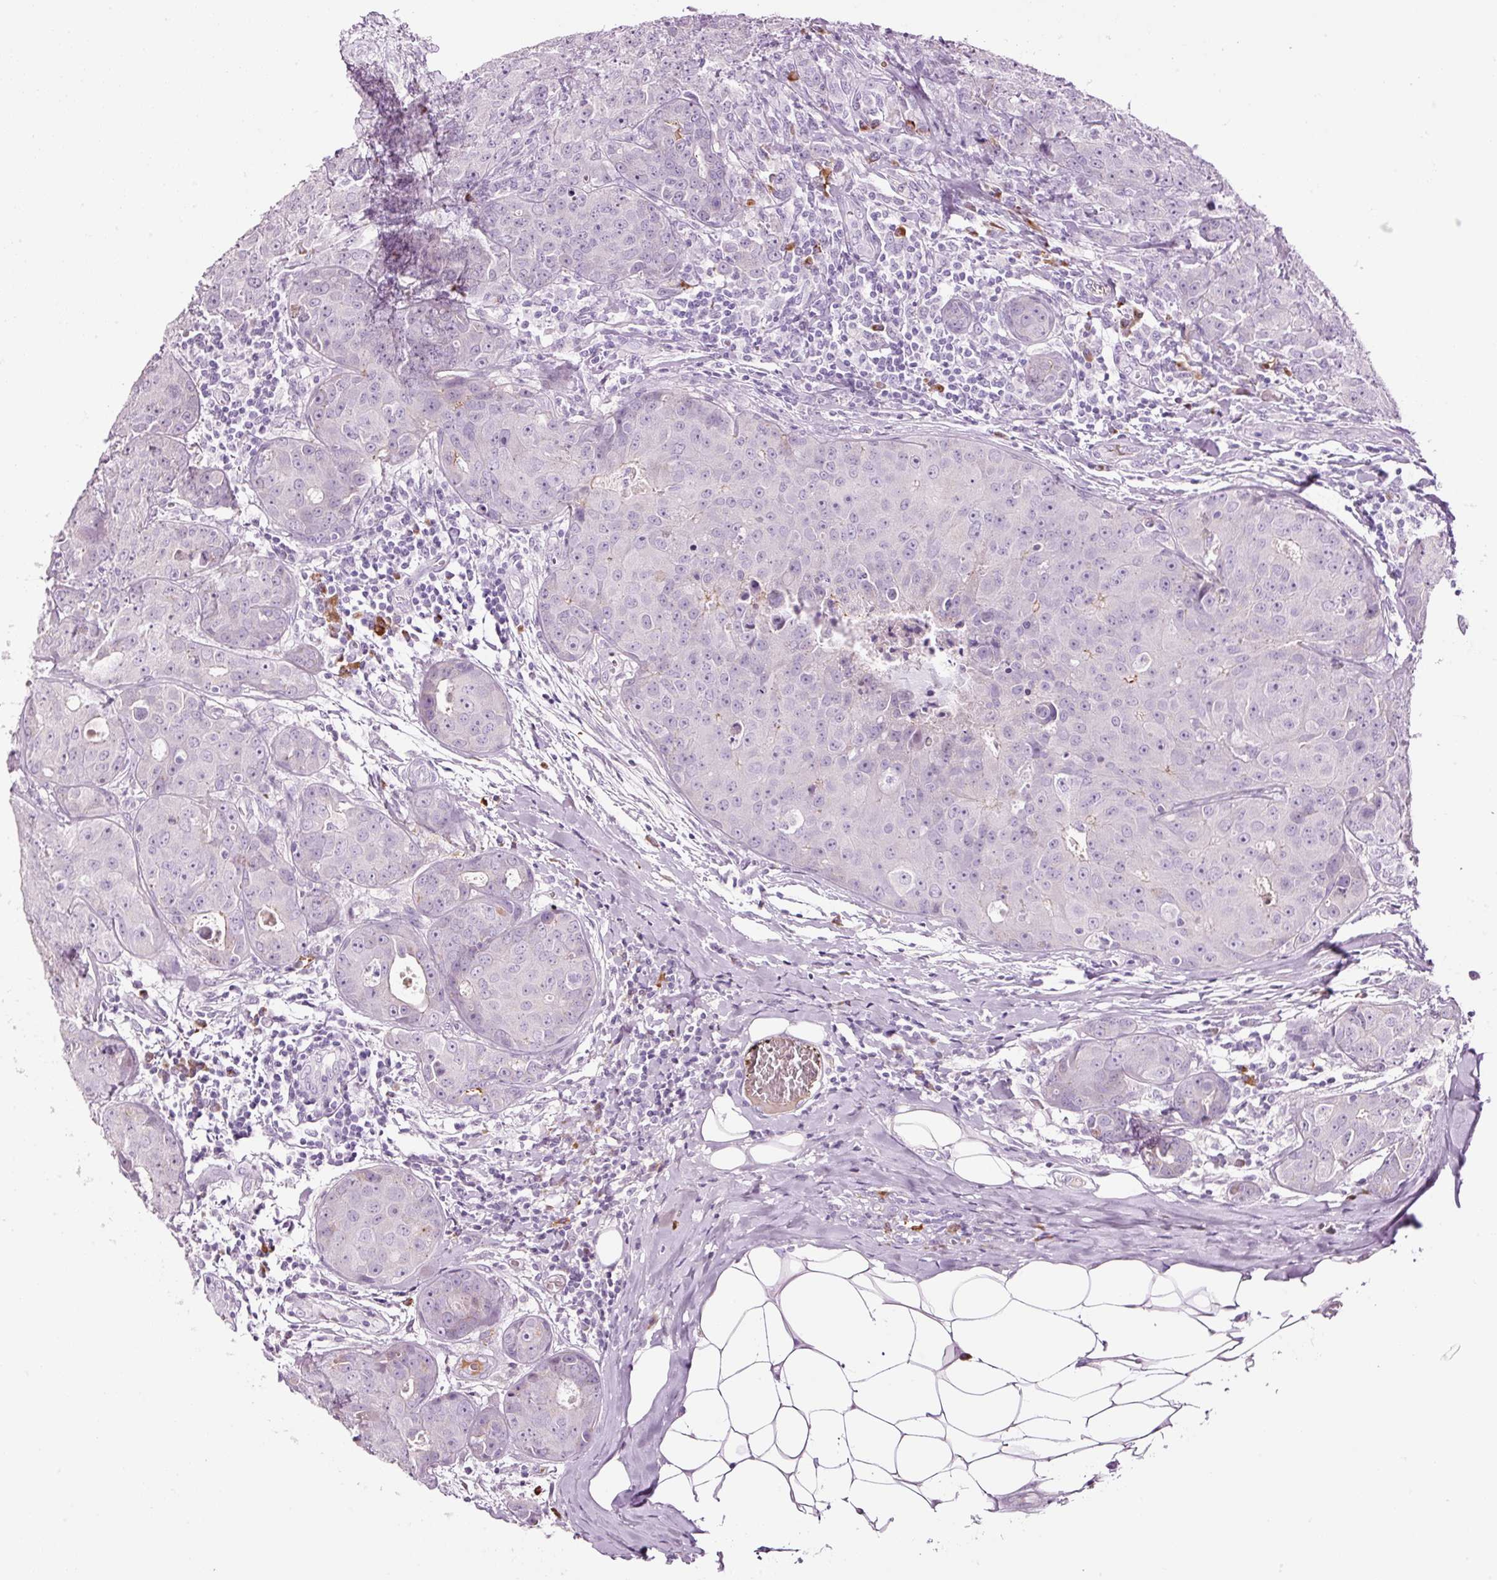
{"staining": {"intensity": "negative", "quantity": "none", "location": "none"}, "tissue": "breast cancer", "cell_type": "Tumor cells", "image_type": "cancer", "snomed": [{"axis": "morphology", "description": "Duct carcinoma"}, {"axis": "topography", "description": "Breast"}], "caption": "Immunohistochemical staining of human intraductal carcinoma (breast) demonstrates no significant expression in tumor cells. Brightfield microscopy of IHC stained with DAB (3,3'-diaminobenzidine) (brown) and hematoxylin (blue), captured at high magnification.", "gene": "KLF1", "patient": {"sex": "female", "age": 43}}